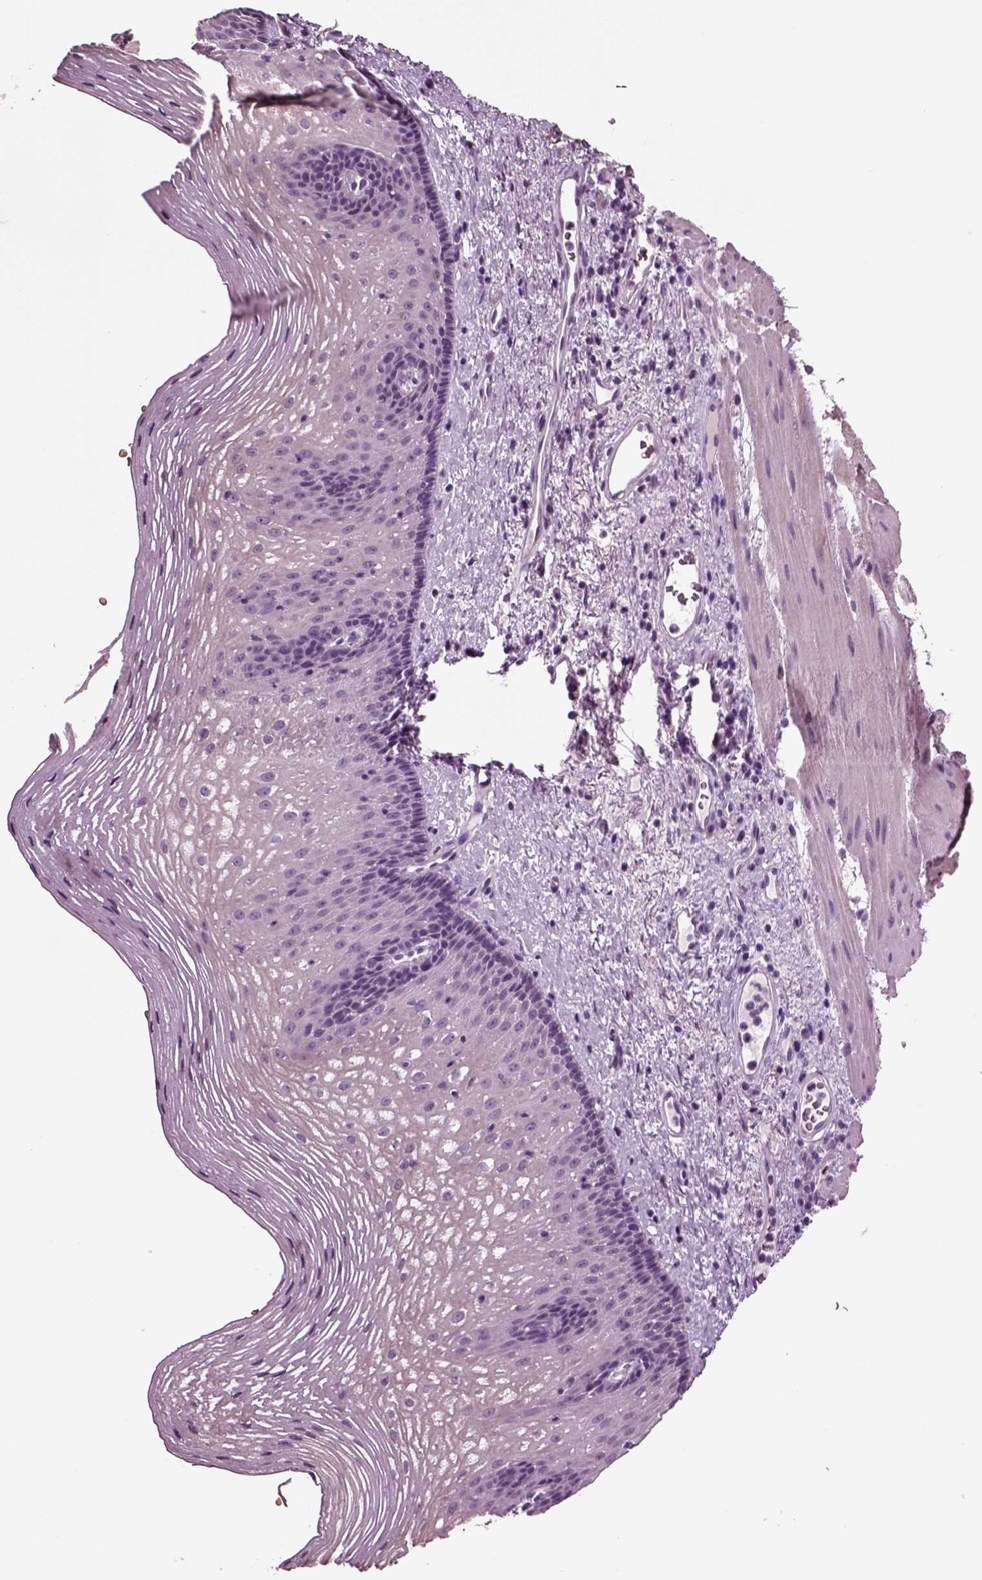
{"staining": {"intensity": "negative", "quantity": "none", "location": "none"}, "tissue": "esophagus", "cell_type": "Squamous epithelial cells", "image_type": "normal", "snomed": [{"axis": "morphology", "description": "Normal tissue, NOS"}, {"axis": "topography", "description": "Esophagus"}], "caption": "IHC micrograph of benign esophagus: human esophagus stained with DAB displays no significant protein staining in squamous epithelial cells.", "gene": "CHGB", "patient": {"sex": "male", "age": 76}}